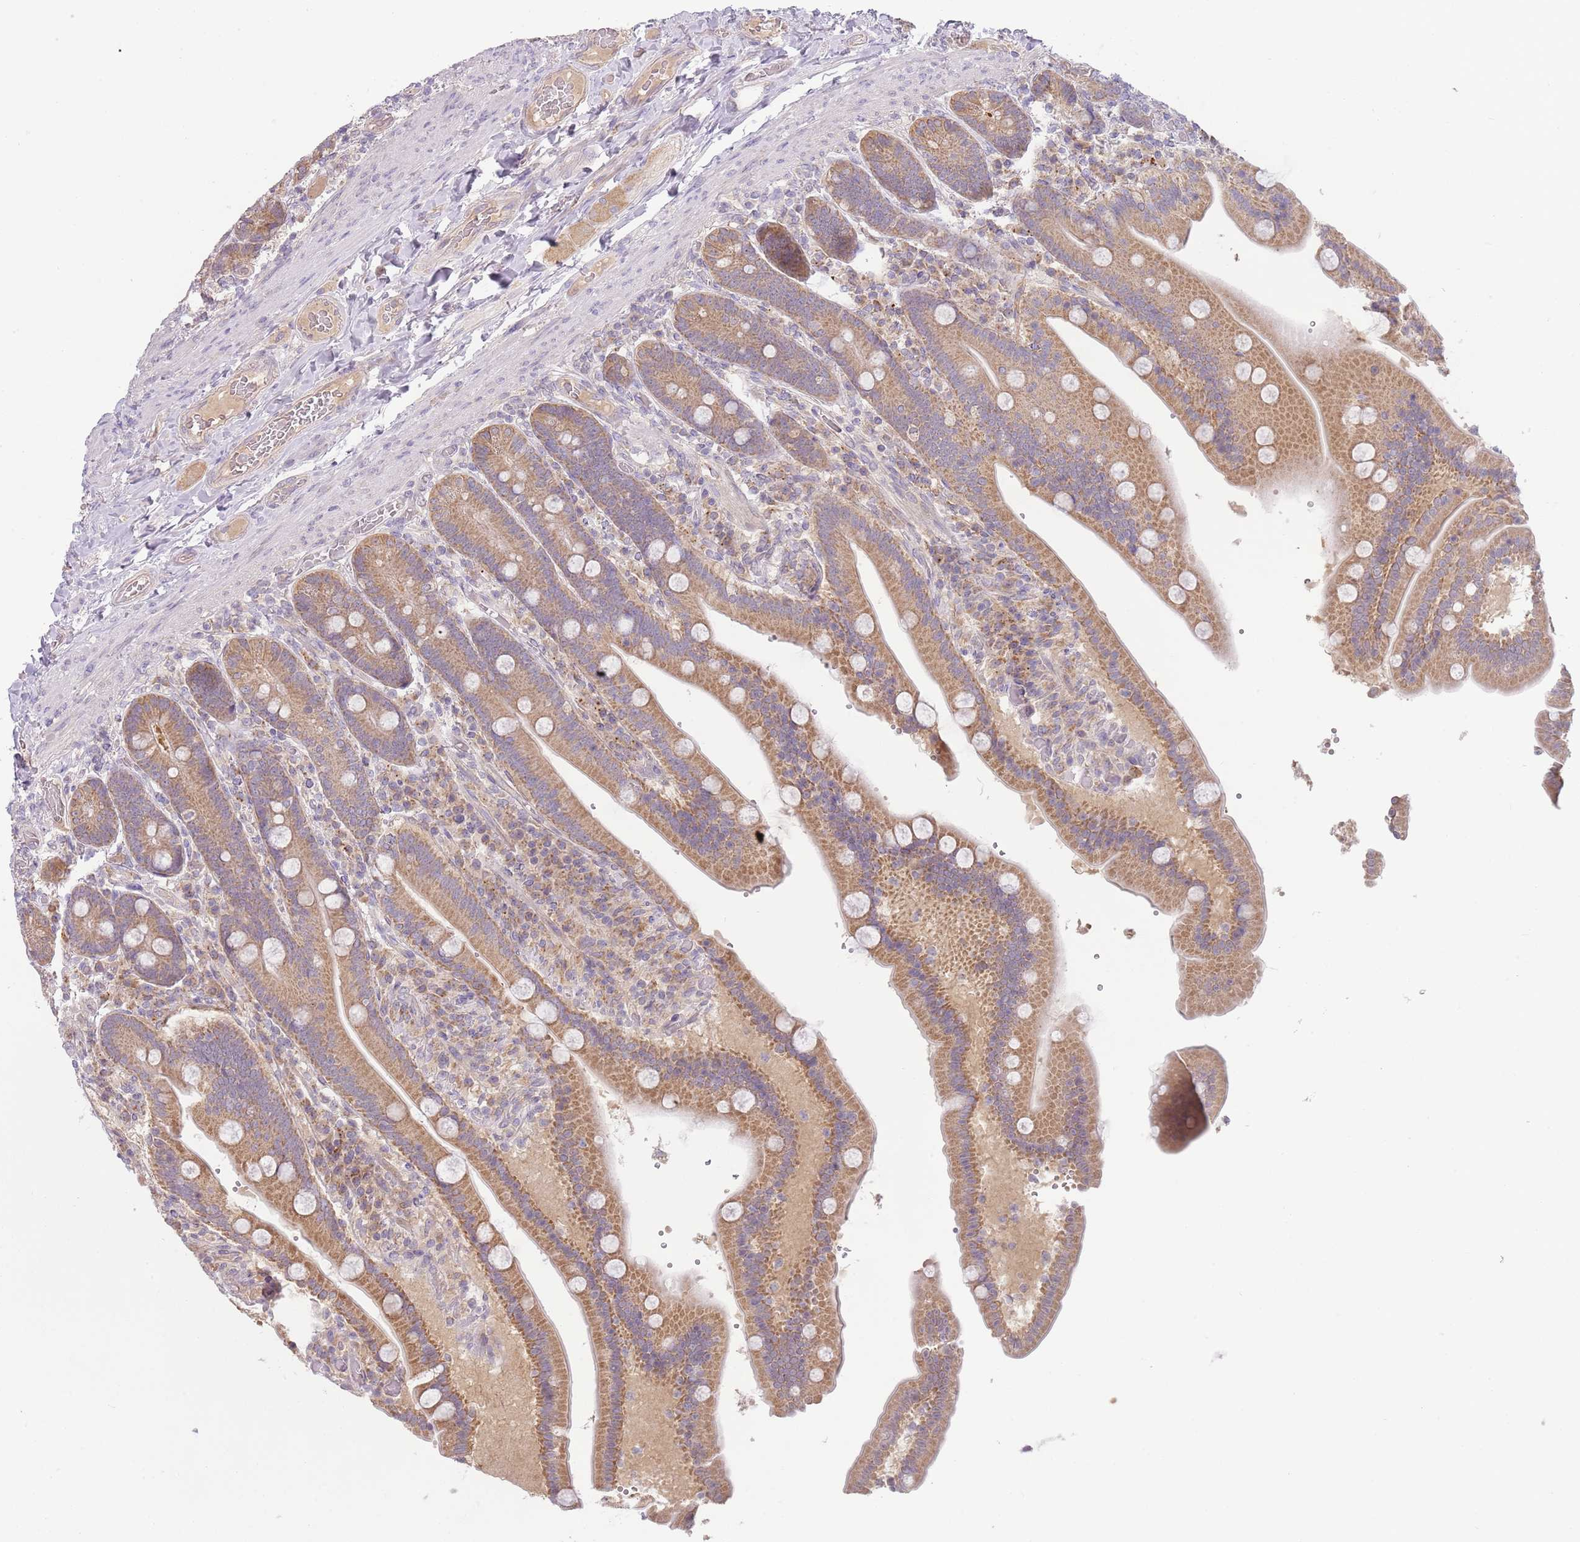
{"staining": {"intensity": "moderate", "quantity": ">75%", "location": "cytoplasmic/membranous"}, "tissue": "duodenum", "cell_type": "Glandular cells", "image_type": "normal", "snomed": [{"axis": "morphology", "description": "Normal tissue, NOS"}, {"axis": "topography", "description": "Duodenum"}], "caption": "Moderate cytoplasmic/membranous positivity for a protein is identified in about >75% of glandular cells of normal duodenum using IHC.", "gene": "SKOR2", "patient": {"sex": "female", "age": 62}}